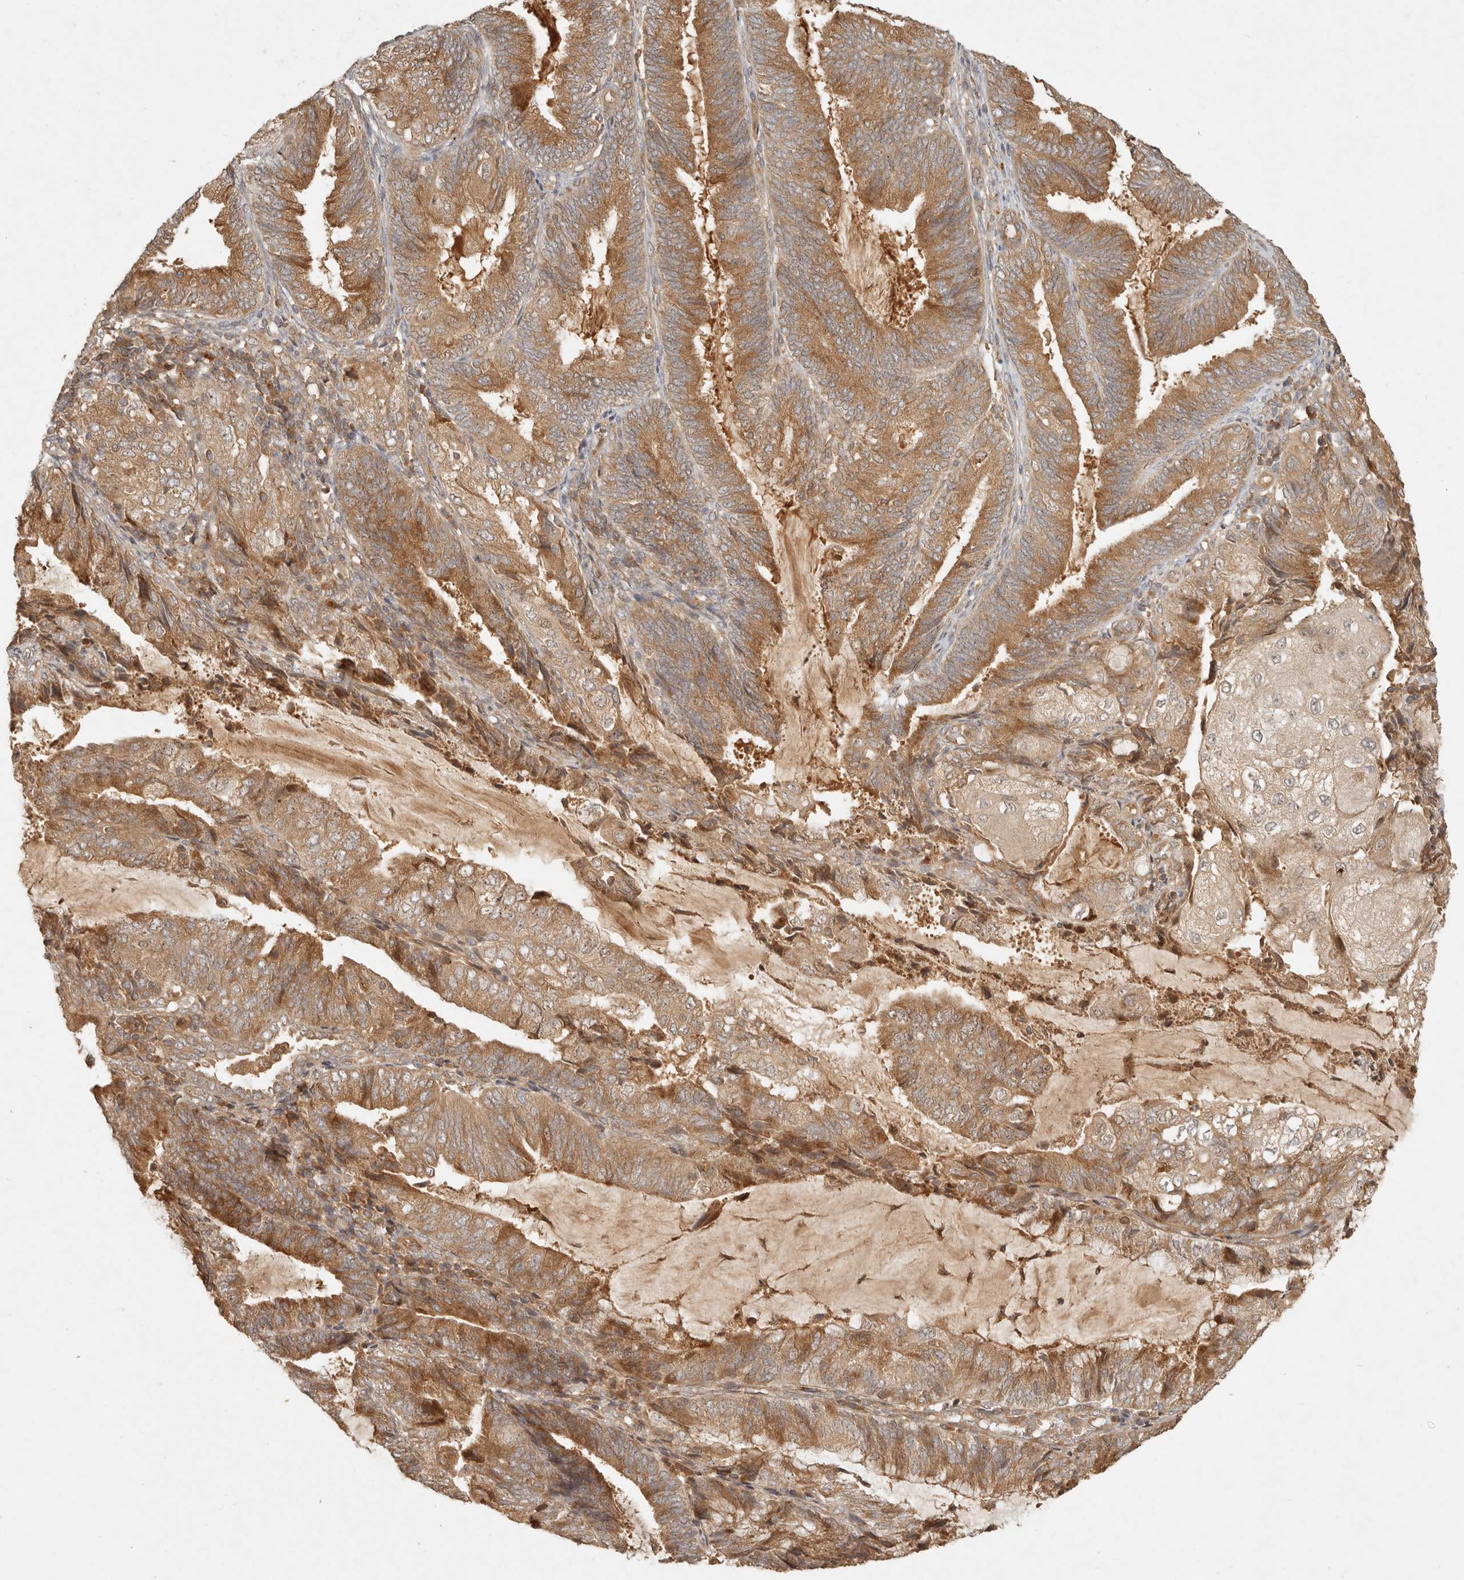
{"staining": {"intensity": "strong", "quantity": ">75%", "location": "cytoplasmic/membranous"}, "tissue": "endometrial cancer", "cell_type": "Tumor cells", "image_type": "cancer", "snomed": [{"axis": "morphology", "description": "Adenocarcinoma, NOS"}, {"axis": "topography", "description": "Endometrium"}], "caption": "Strong cytoplasmic/membranous protein staining is appreciated in approximately >75% of tumor cells in endometrial cancer.", "gene": "ANKRD61", "patient": {"sex": "female", "age": 81}}